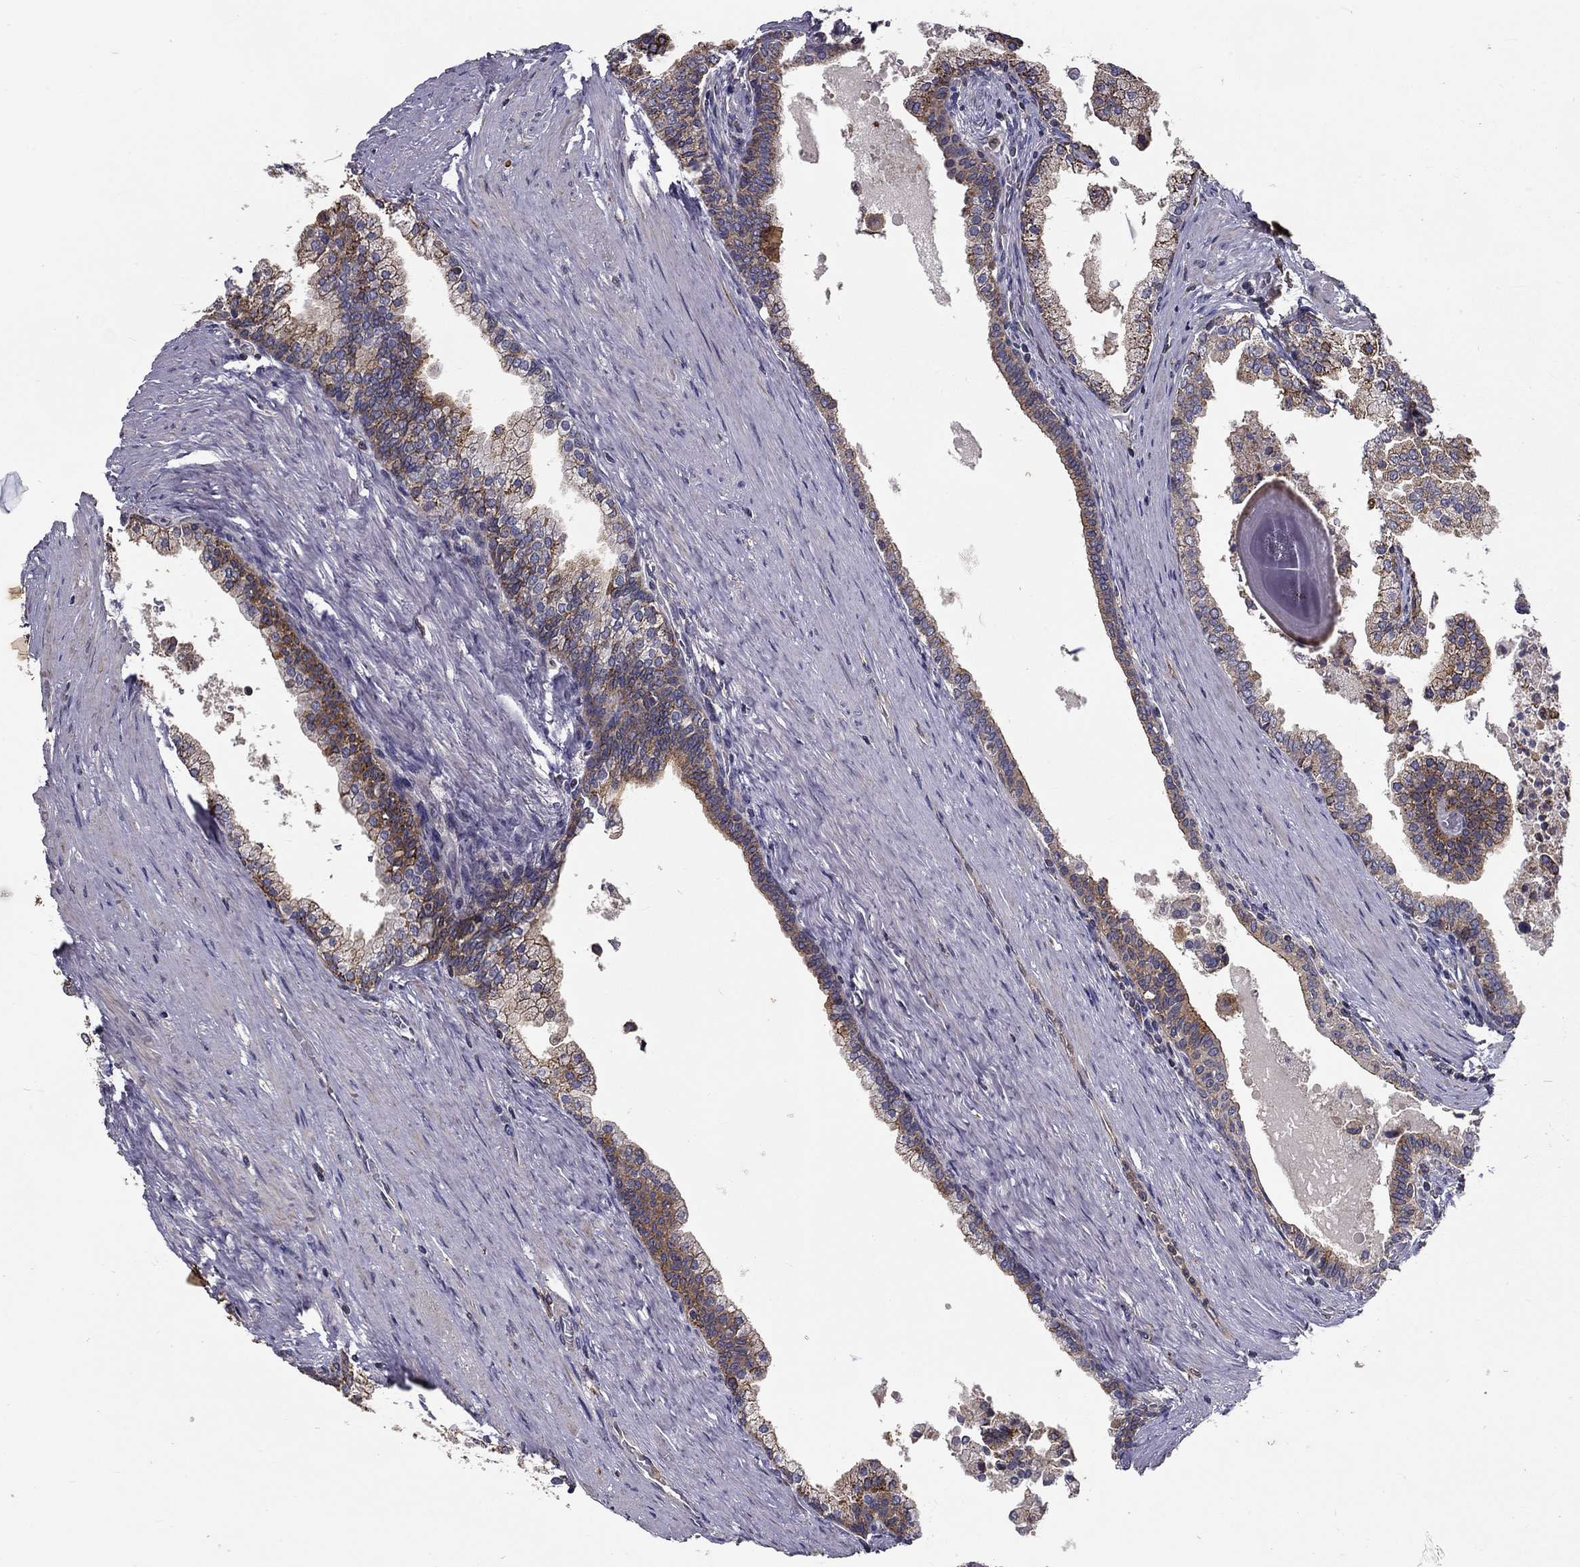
{"staining": {"intensity": "strong", "quantity": ">75%", "location": "cytoplasmic/membranous"}, "tissue": "prostate cancer", "cell_type": "Tumor cells", "image_type": "cancer", "snomed": [{"axis": "morphology", "description": "Adenocarcinoma, NOS"}, {"axis": "topography", "description": "Prostate and seminal vesicle, NOS"}, {"axis": "topography", "description": "Prostate"}], "caption": "An image of prostate adenocarcinoma stained for a protein demonstrates strong cytoplasmic/membranous brown staining in tumor cells.", "gene": "ALDH4A1", "patient": {"sex": "male", "age": 44}}